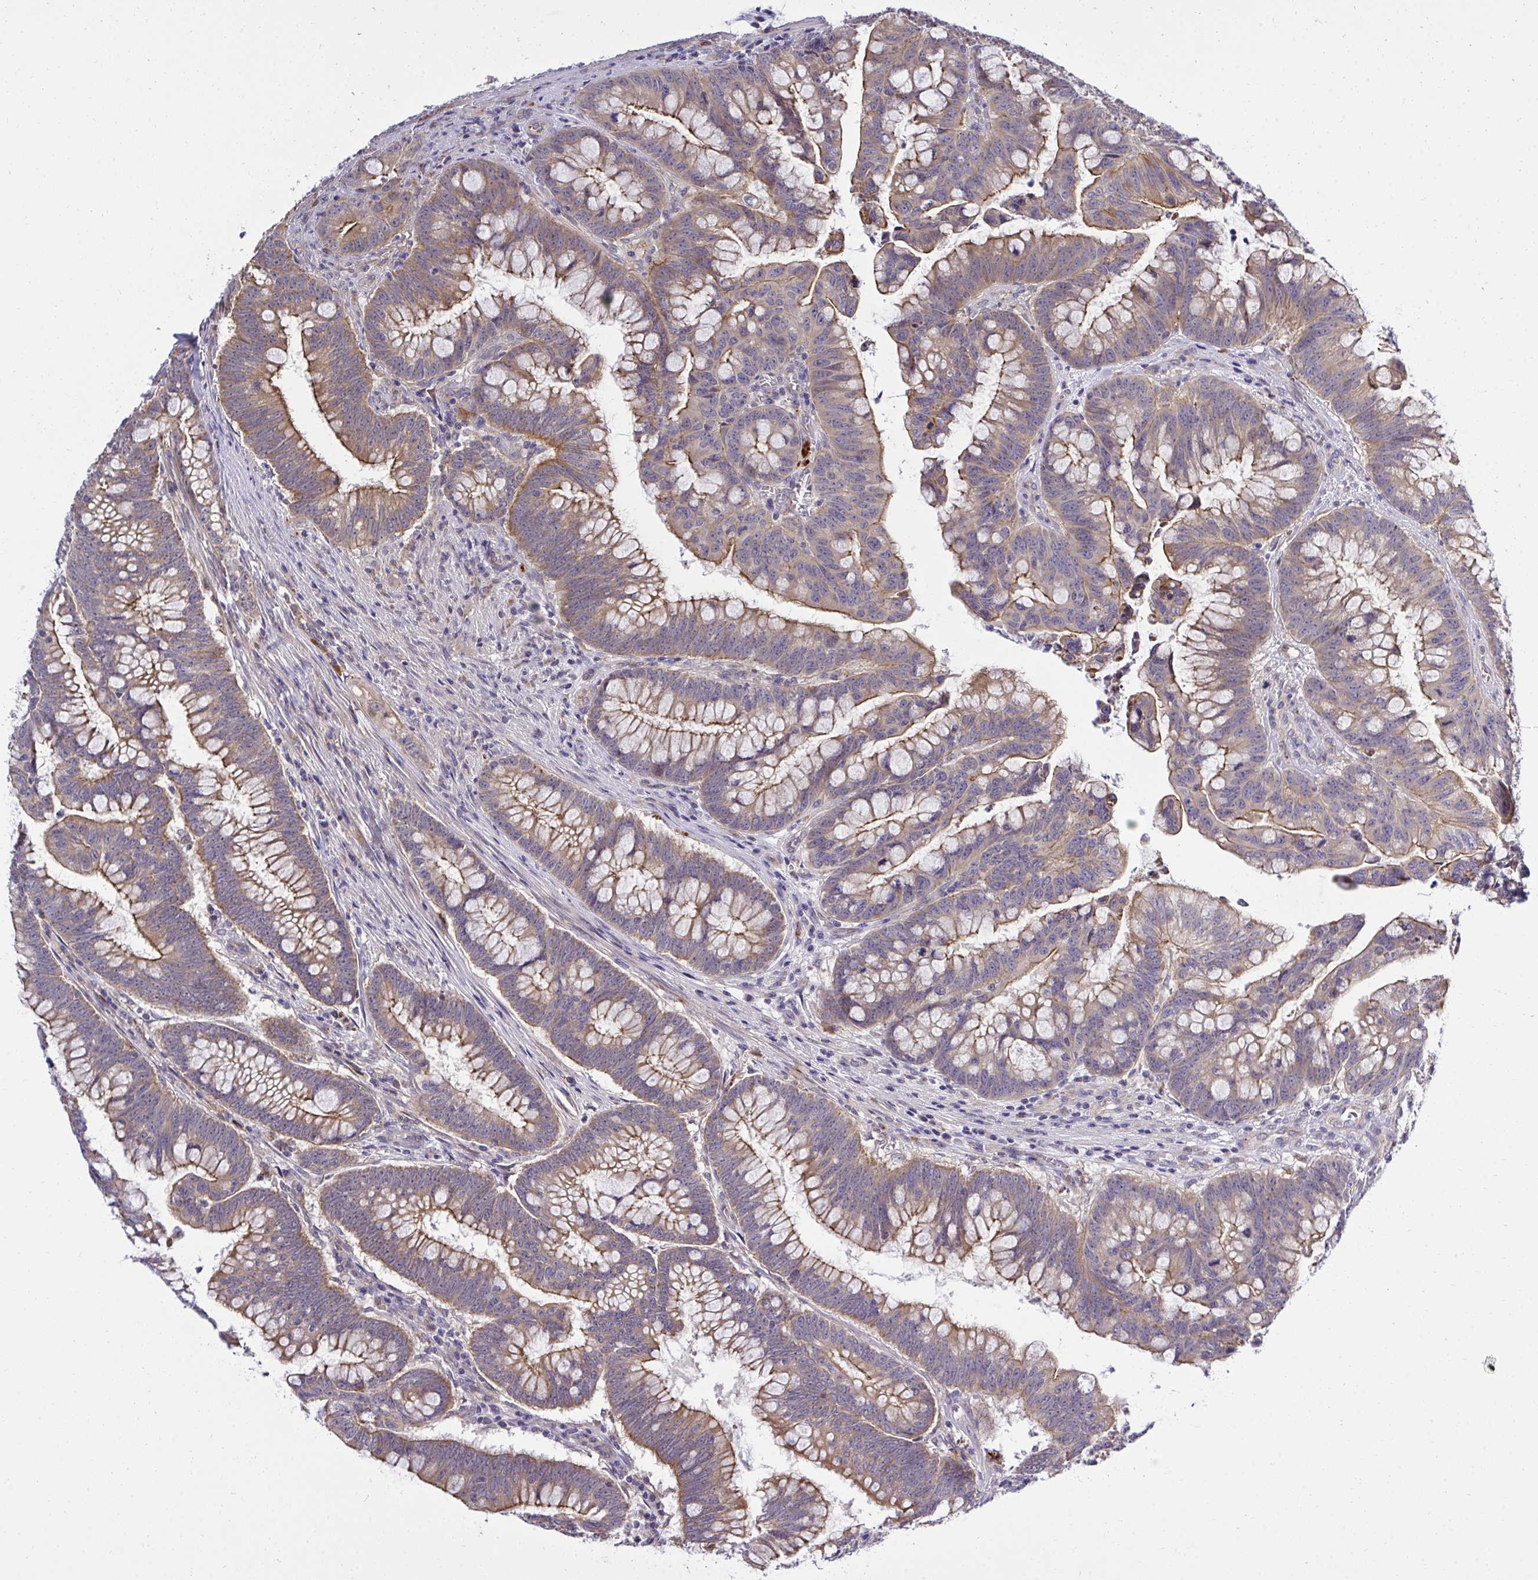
{"staining": {"intensity": "moderate", "quantity": ">75%", "location": "cytoplasmic/membranous"}, "tissue": "colorectal cancer", "cell_type": "Tumor cells", "image_type": "cancer", "snomed": [{"axis": "morphology", "description": "Adenocarcinoma, NOS"}, {"axis": "topography", "description": "Colon"}], "caption": "The histopathology image exhibits staining of adenocarcinoma (colorectal), revealing moderate cytoplasmic/membranous protein positivity (brown color) within tumor cells. The staining was performed using DAB, with brown indicating positive protein expression. Nuclei are stained blue with hematoxylin.", "gene": "XAF1", "patient": {"sex": "male", "age": 62}}